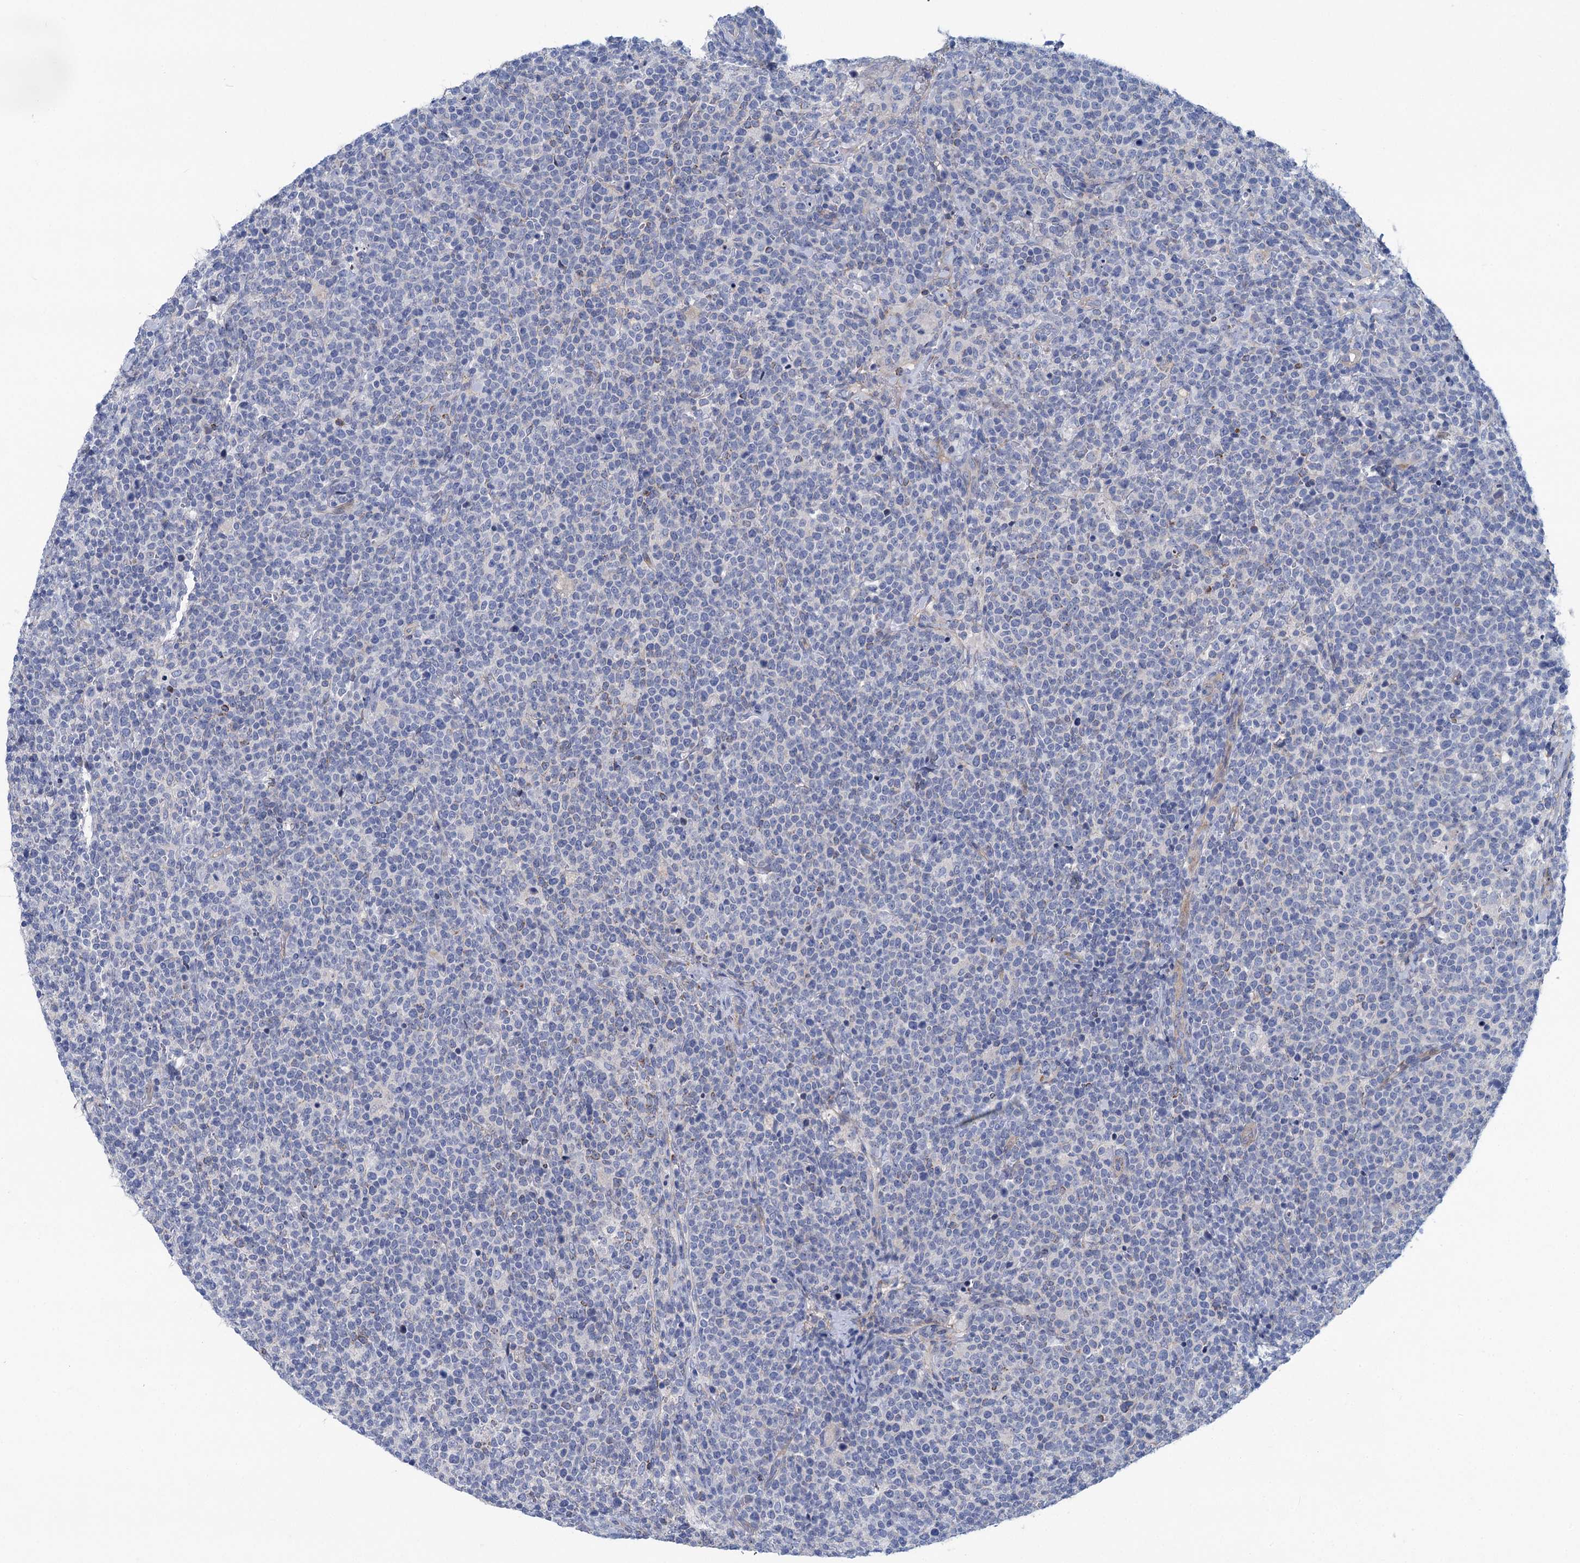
{"staining": {"intensity": "negative", "quantity": "none", "location": "none"}, "tissue": "lymphoma", "cell_type": "Tumor cells", "image_type": "cancer", "snomed": [{"axis": "morphology", "description": "Malignant lymphoma, non-Hodgkin's type, High grade"}, {"axis": "topography", "description": "Lymph node"}], "caption": "DAB (3,3'-diaminobenzidine) immunohistochemical staining of human malignant lymphoma, non-Hodgkin's type (high-grade) exhibits no significant staining in tumor cells.", "gene": "CHDH", "patient": {"sex": "male", "age": 61}}